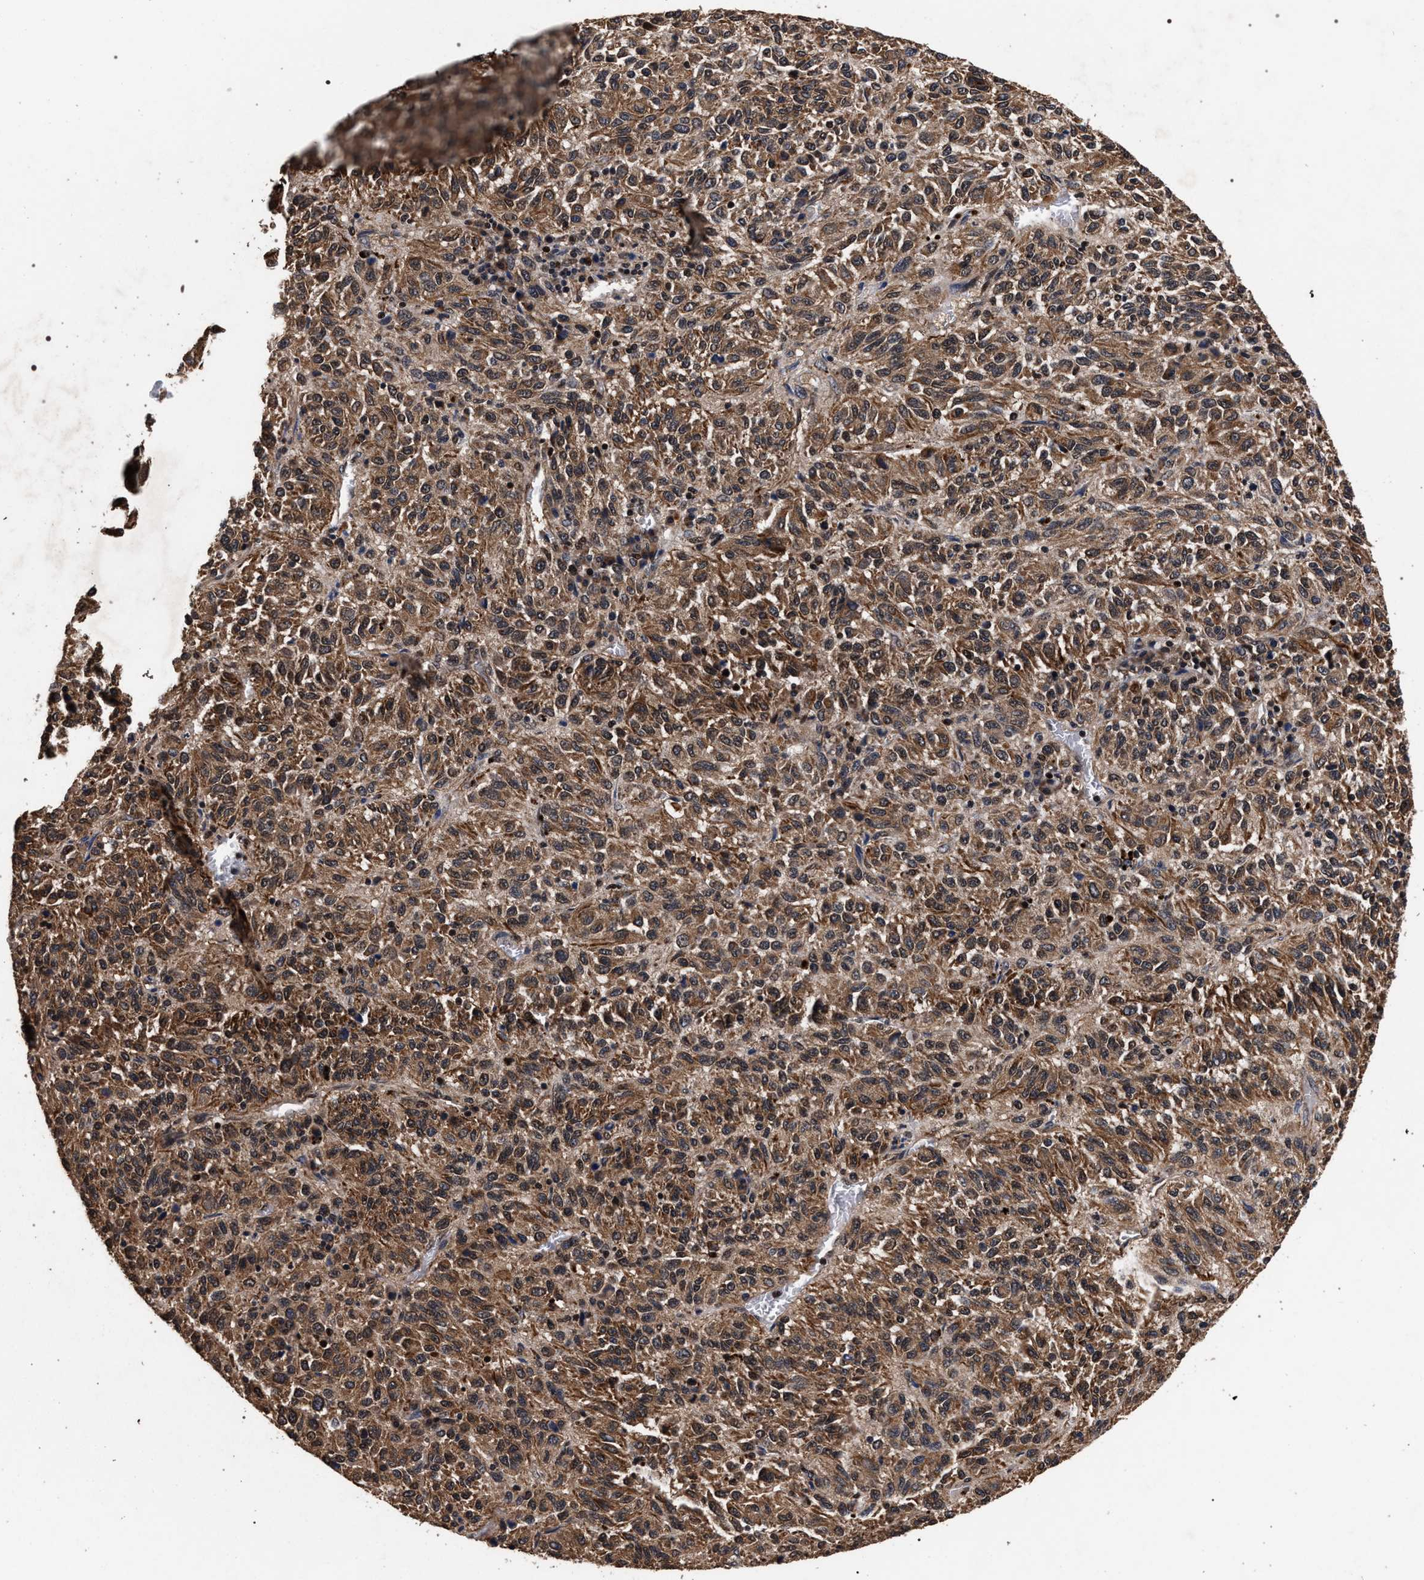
{"staining": {"intensity": "moderate", "quantity": ">75%", "location": "cytoplasmic/membranous"}, "tissue": "melanoma", "cell_type": "Tumor cells", "image_type": "cancer", "snomed": [{"axis": "morphology", "description": "Malignant melanoma, Metastatic site"}, {"axis": "topography", "description": "Lung"}], "caption": "IHC of human melanoma reveals medium levels of moderate cytoplasmic/membranous positivity in approximately >75% of tumor cells. (DAB IHC, brown staining for protein, blue staining for nuclei).", "gene": "ACOX1", "patient": {"sex": "male", "age": 64}}